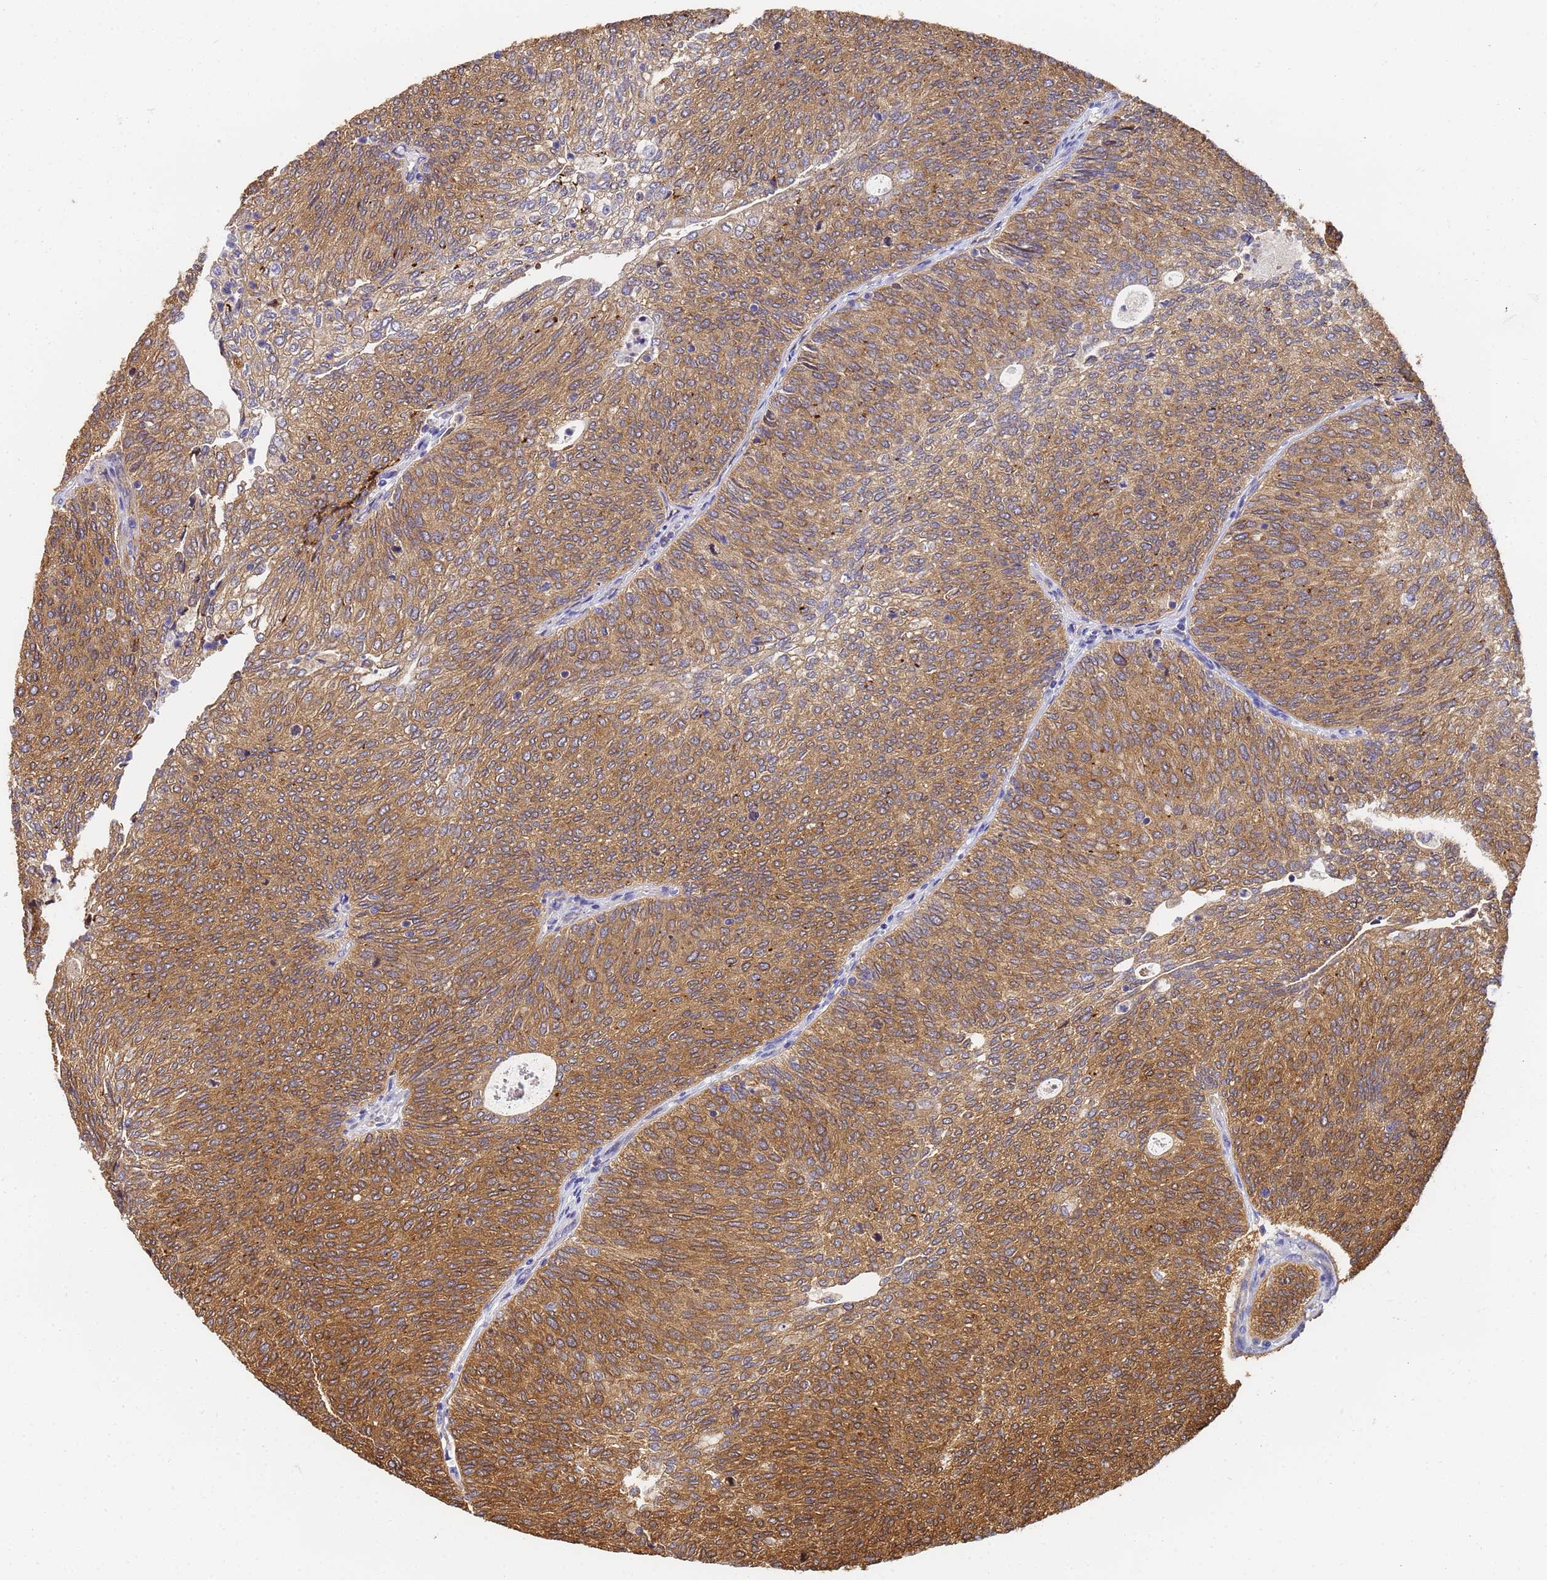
{"staining": {"intensity": "moderate", "quantity": ">75%", "location": "cytoplasmic/membranous"}, "tissue": "urothelial cancer", "cell_type": "Tumor cells", "image_type": "cancer", "snomed": [{"axis": "morphology", "description": "Urothelial carcinoma, Low grade"}, {"axis": "topography", "description": "Urinary bladder"}], "caption": "Urothelial carcinoma (low-grade) stained with a brown dye demonstrates moderate cytoplasmic/membranous positive staining in about >75% of tumor cells.", "gene": "NME1-NME2", "patient": {"sex": "female", "age": 79}}